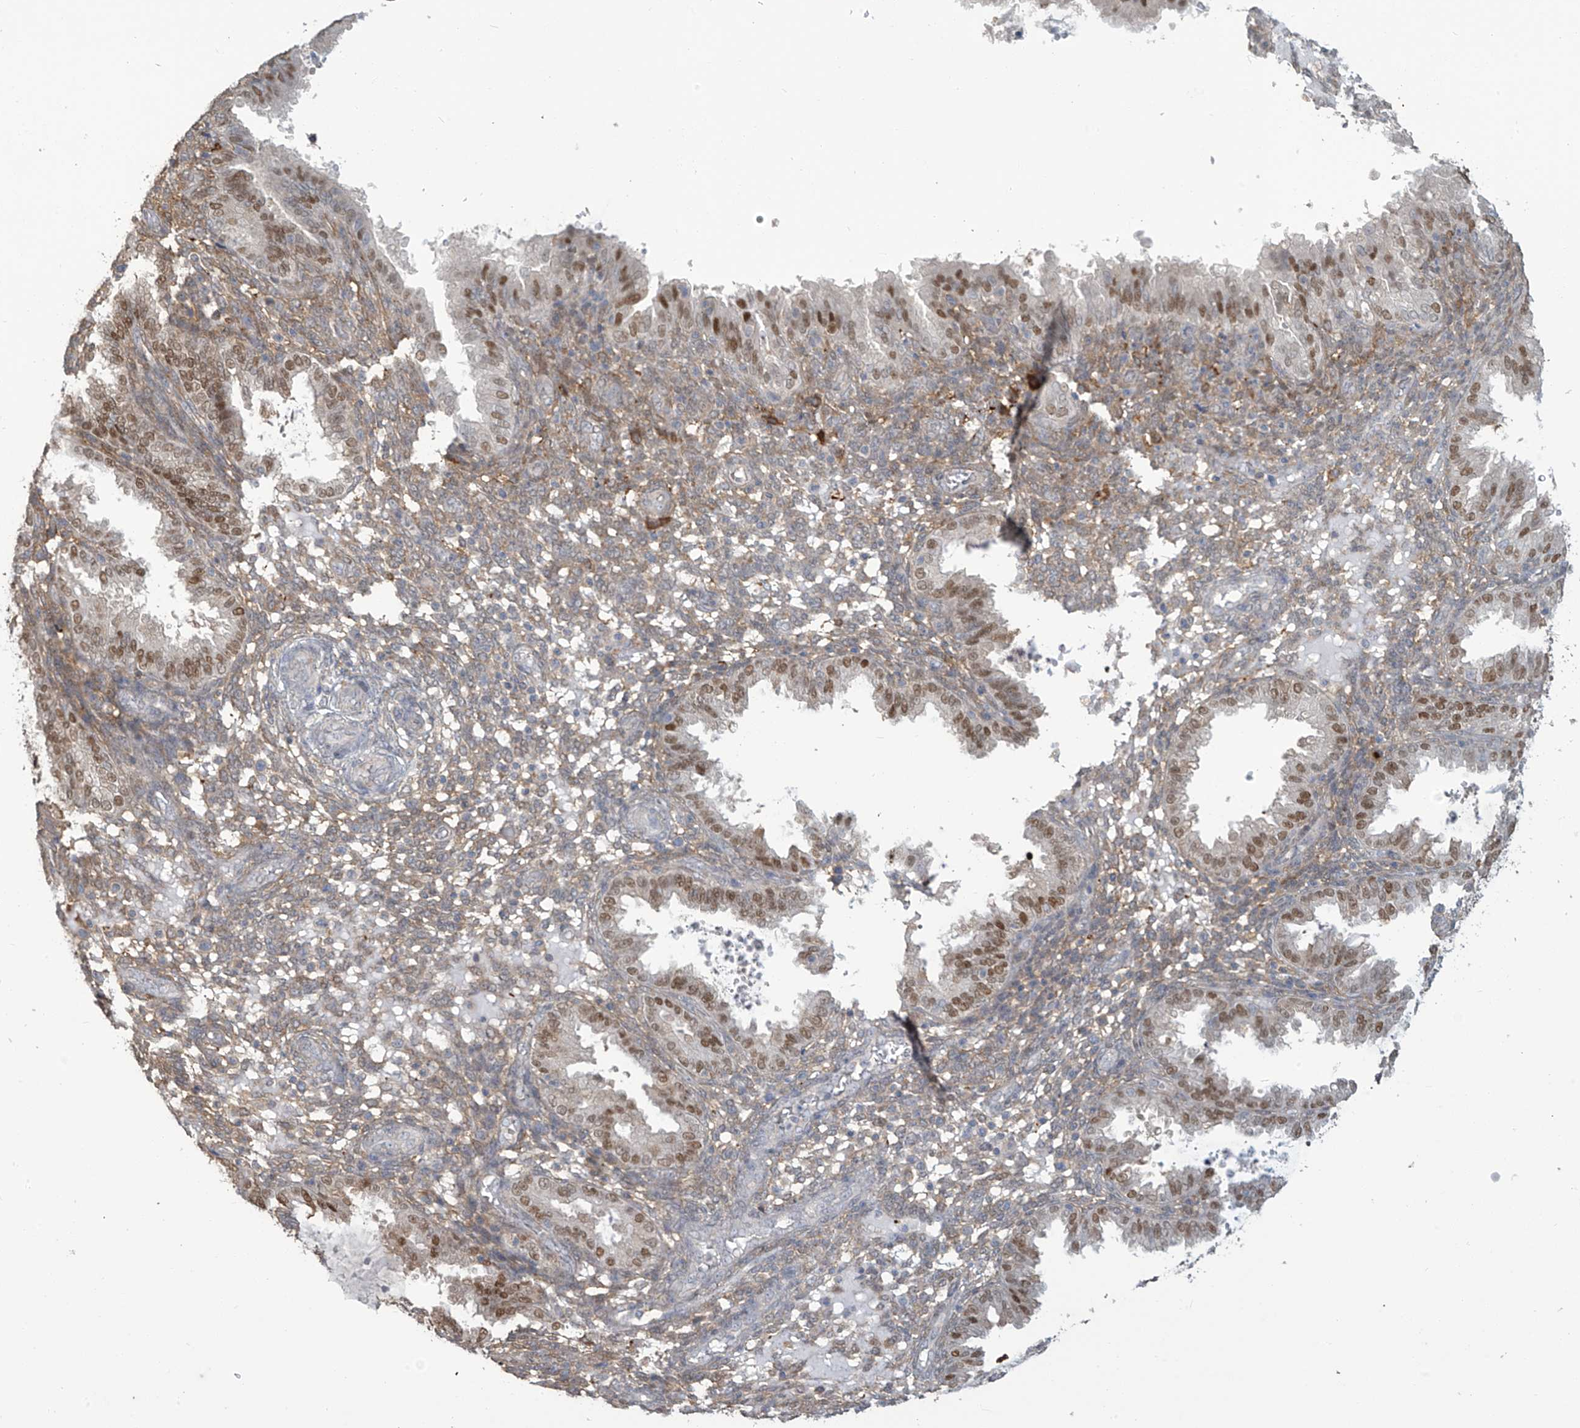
{"staining": {"intensity": "weak", "quantity": ">75%", "location": "cytoplasmic/membranous"}, "tissue": "endometrium", "cell_type": "Cells in endometrial stroma", "image_type": "normal", "snomed": [{"axis": "morphology", "description": "Normal tissue, NOS"}, {"axis": "topography", "description": "Endometrium"}], "caption": "Endometrium stained with IHC exhibits weak cytoplasmic/membranous positivity in about >75% of cells in endometrial stroma.", "gene": "TAGAP", "patient": {"sex": "female", "age": 33}}